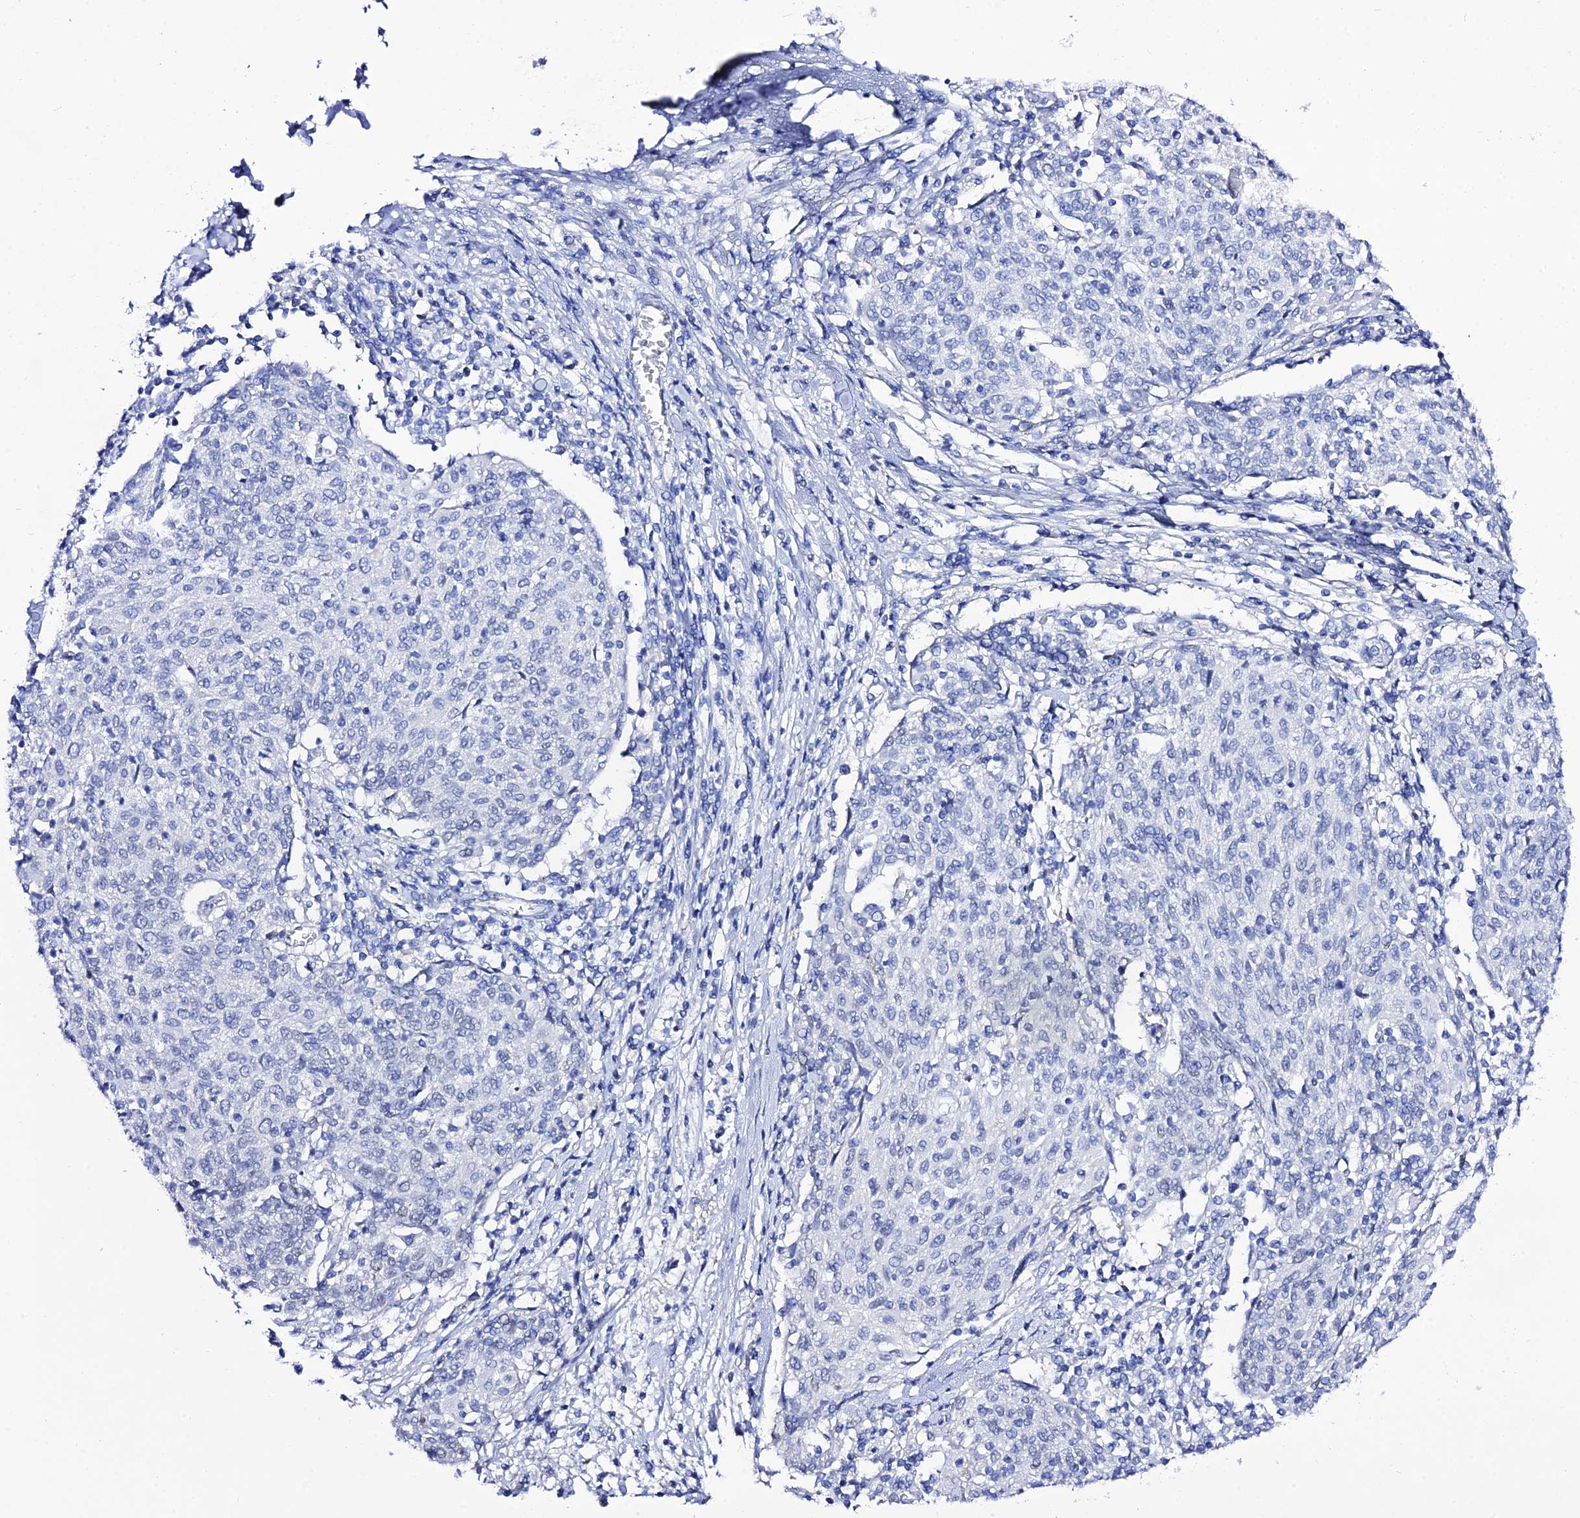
{"staining": {"intensity": "negative", "quantity": "none", "location": "none"}, "tissue": "cervical cancer", "cell_type": "Tumor cells", "image_type": "cancer", "snomed": [{"axis": "morphology", "description": "Squamous cell carcinoma, NOS"}, {"axis": "topography", "description": "Cervix"}], "caption": "Micrograph shows no protein positivity in tumor cells of cervical cancer (squamous cell carcinoma) tissue. Brightfield microscopy of immunohistochemistry (IHC) stained with DAB (3,3'-diaminobenzidine) (brown) and hematoxylin (blue), captured at high magnification.", "gene": "DEFB107A", "patient": {"sex": "female", "age": 52}}